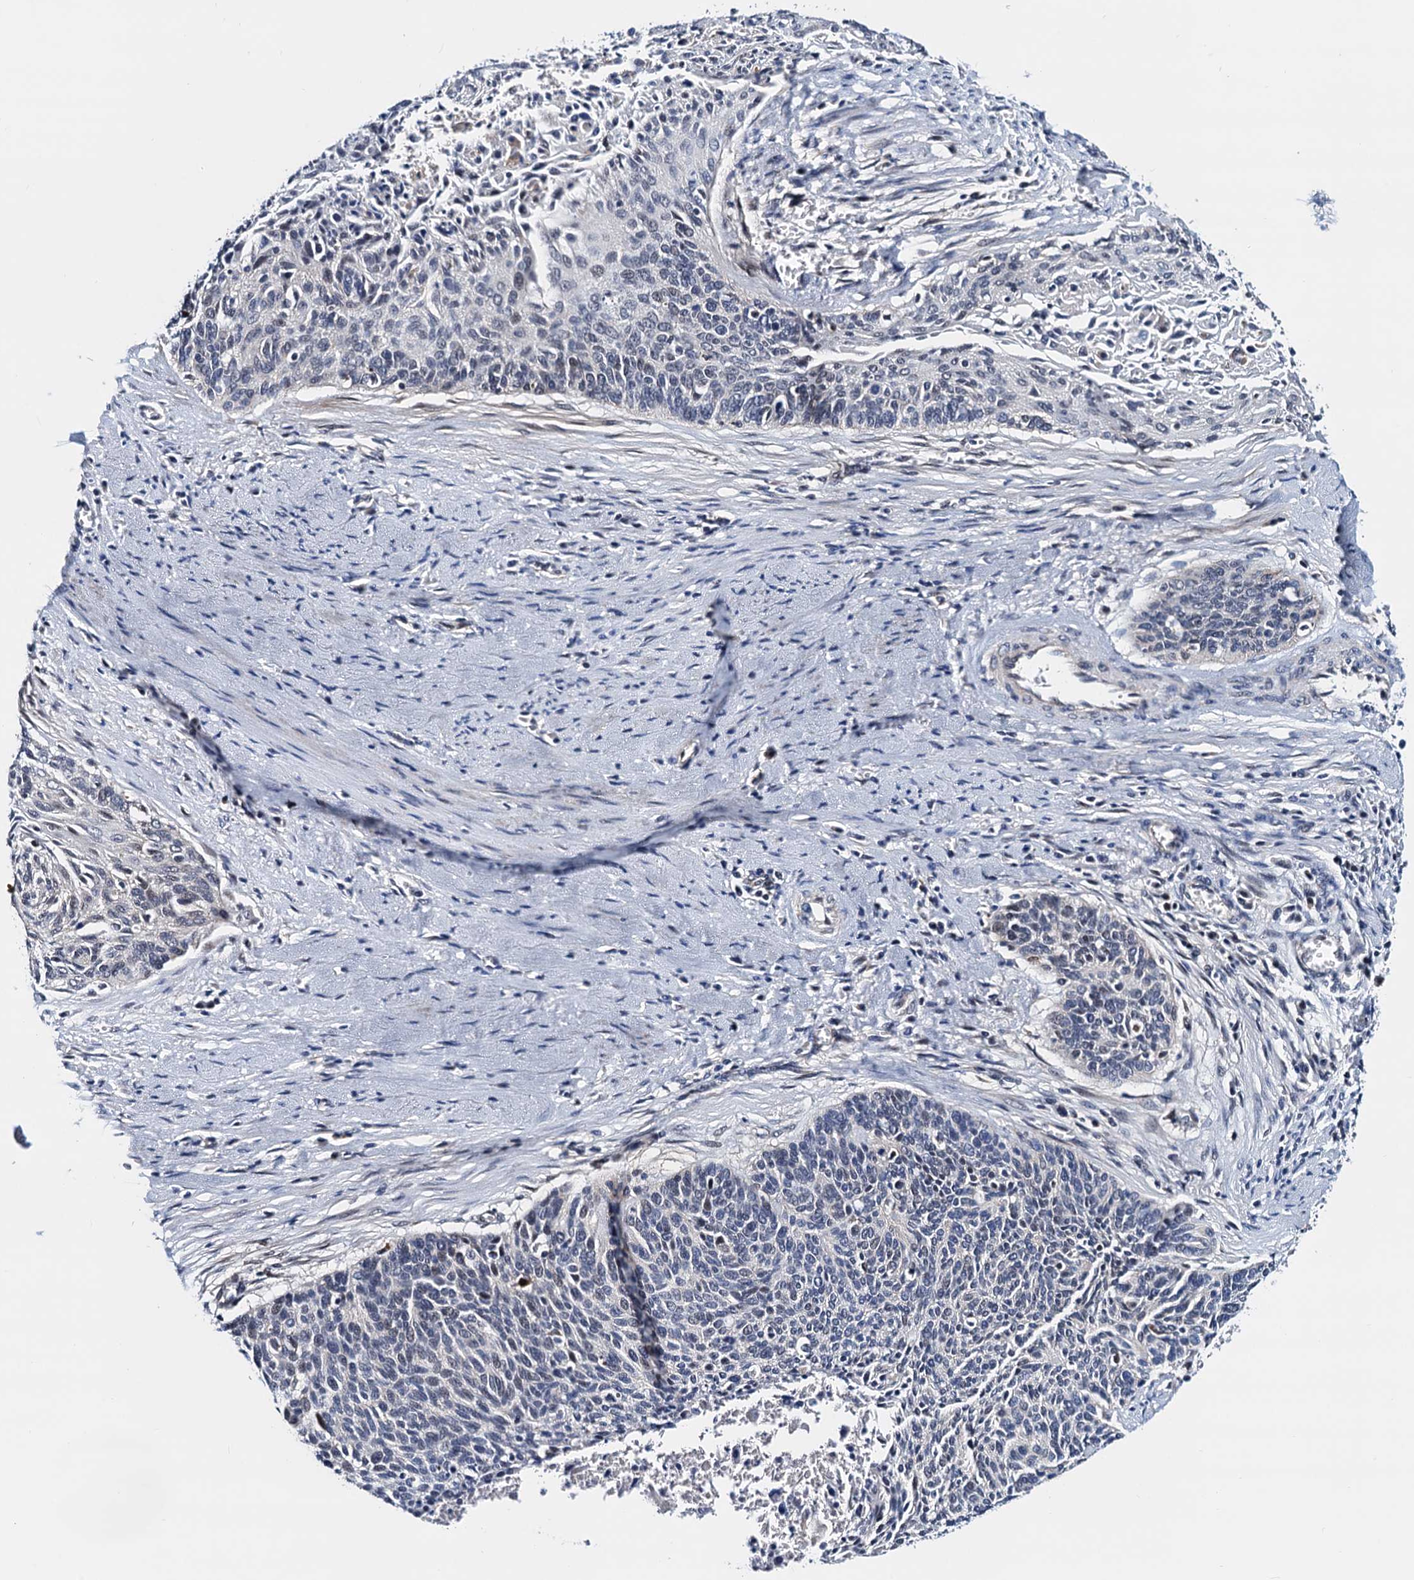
{"staining": {"intensity": "weak", "quantity": "<25%", "location": "nuclear"}, "tissue": "cervical cancer", "cell_type": "Tumor cells", "image_type": "cancer", "snomed": [{"axis": "morphology", "description": "Squamous cell carcinoma, NOS"}, {"axis": "topography", "description": "Cervix"}], "caption": "DAB (3,3'-diaminobenzidine) immunohistochemical staining of human cervical squamous cell carcinoma displays no significant staining in tumor cells. (Stains: DAB immunohistochemistry with hematoxylin counter stain, Microscopy: brightfield microscopy at high magnification).", "gene": "COA4", "patient": {"sex": "female", "age": 55}}